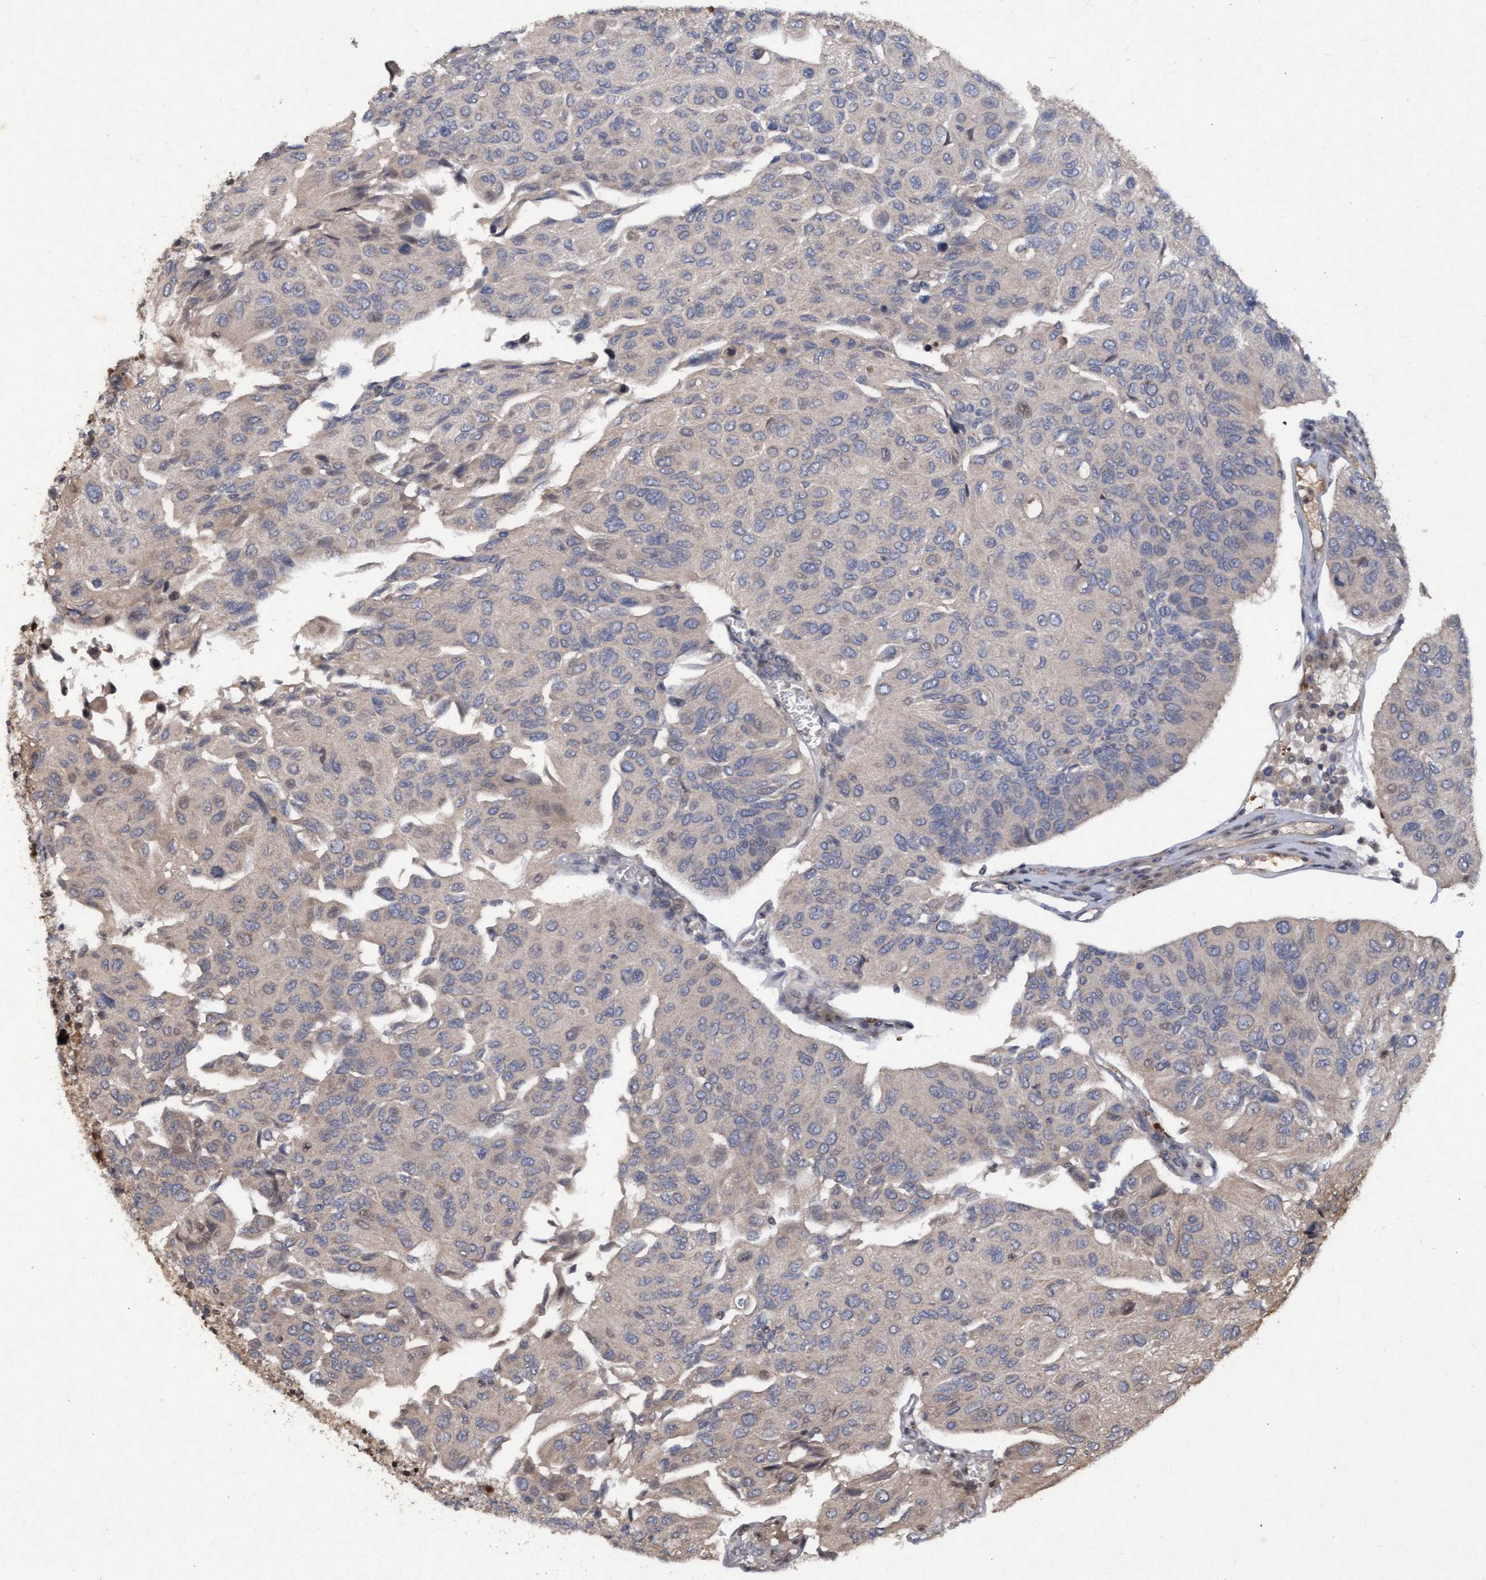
{"staining": {"intensity": "weak", "quantity": "<25%", "location": "cytoplasmic/membranous,nuclear"}, "tissue": "urothelial cancer", "cell_type": "Tumor cells", "image_type": "cancer", "snomed": [{"axis": "morphology", "description": "Urothelial carcinoma, High grade"}, {"axis": "topography", "description": "Urinary bladder"}], "caption": "IHC image of urothelial cancer stained for a protein (brown), which reveals no positivity in tumor cells.", "gene": "KCNC2", "patient": {"sex": "male", "age": 66}}